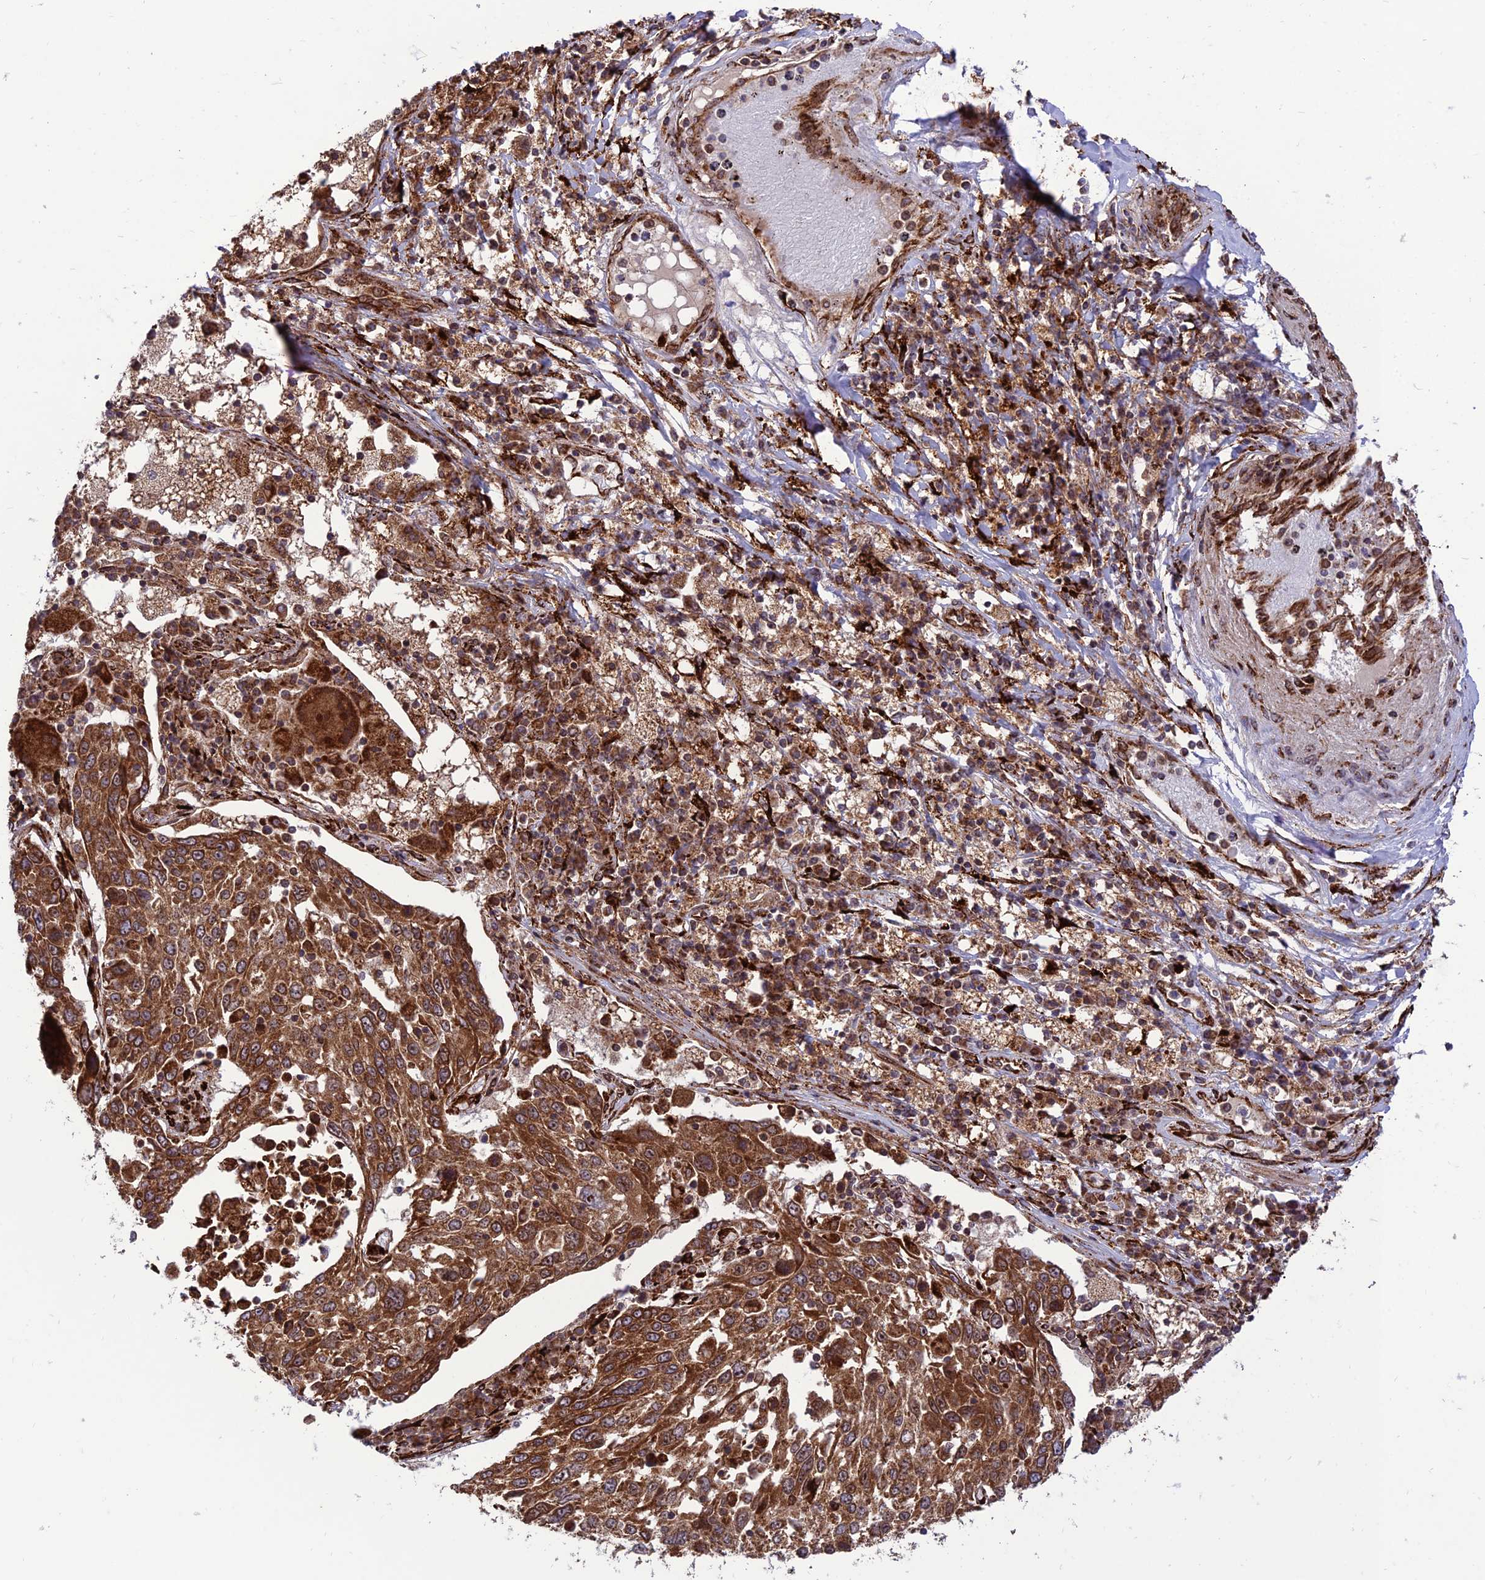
{"staining": {"intensity": "strong", "quantity": ">75%", "location": "cytoplasmic/membranous"}, "tissue": "lung cancer", "cell_type": "Tumor cells", "image_type": "cancer", "snomed": [{"axis": "morphology", "description": "Squamous cell carcinoma, NOS"}, {"axis": "topography", "description": "Lung"}], "caption": "Tumor cells demonstrate high levels of strong cytoplasmic/membranous staining in approximately >75% of cells in lung cancer.", "gene": "CRTAP", "patient": {"sex": "male", "age": 65}}